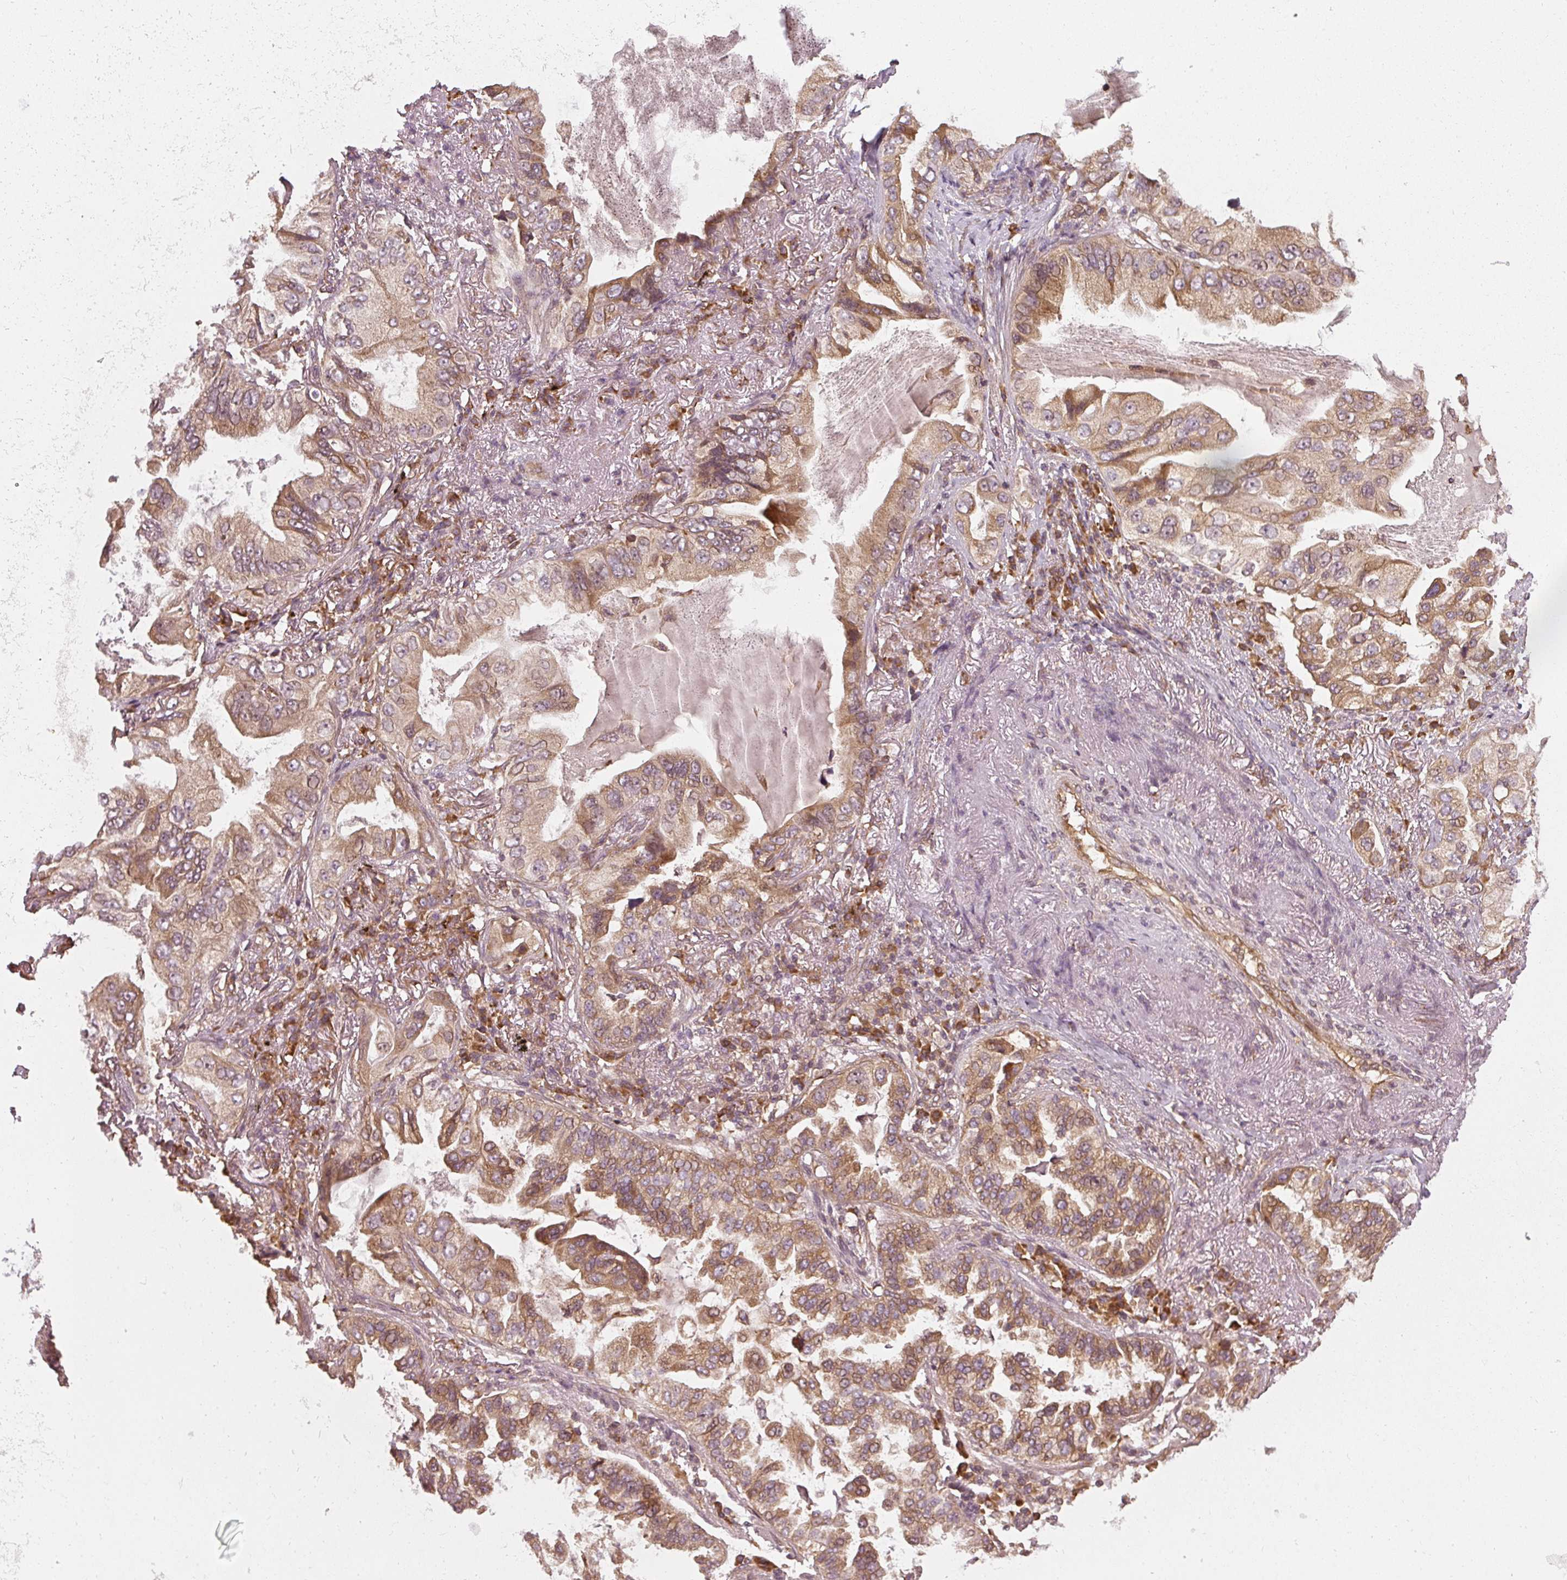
{"staining": {"intensity": "moderate", "quantity": ">75%", "location": "cytoplasmic/membranous"}, "tissue": "lung cancer", "cell_type": "Tumor cells", "image_type": "cancer", "snomed": [{"axis": "morphology", "description": "Adenocarcinoma, NOS"}, {"axis": "topography", "description": "Lung"}], "caption": "An IHC micrograph of neoplastic tissue is shown. Protein staining in brown highlights moderate cytoplasmic/membranous positivity in lung cancer within tumor cells.", "gene": "RPL24", "patient": {"sex": "female", "age": 69}}